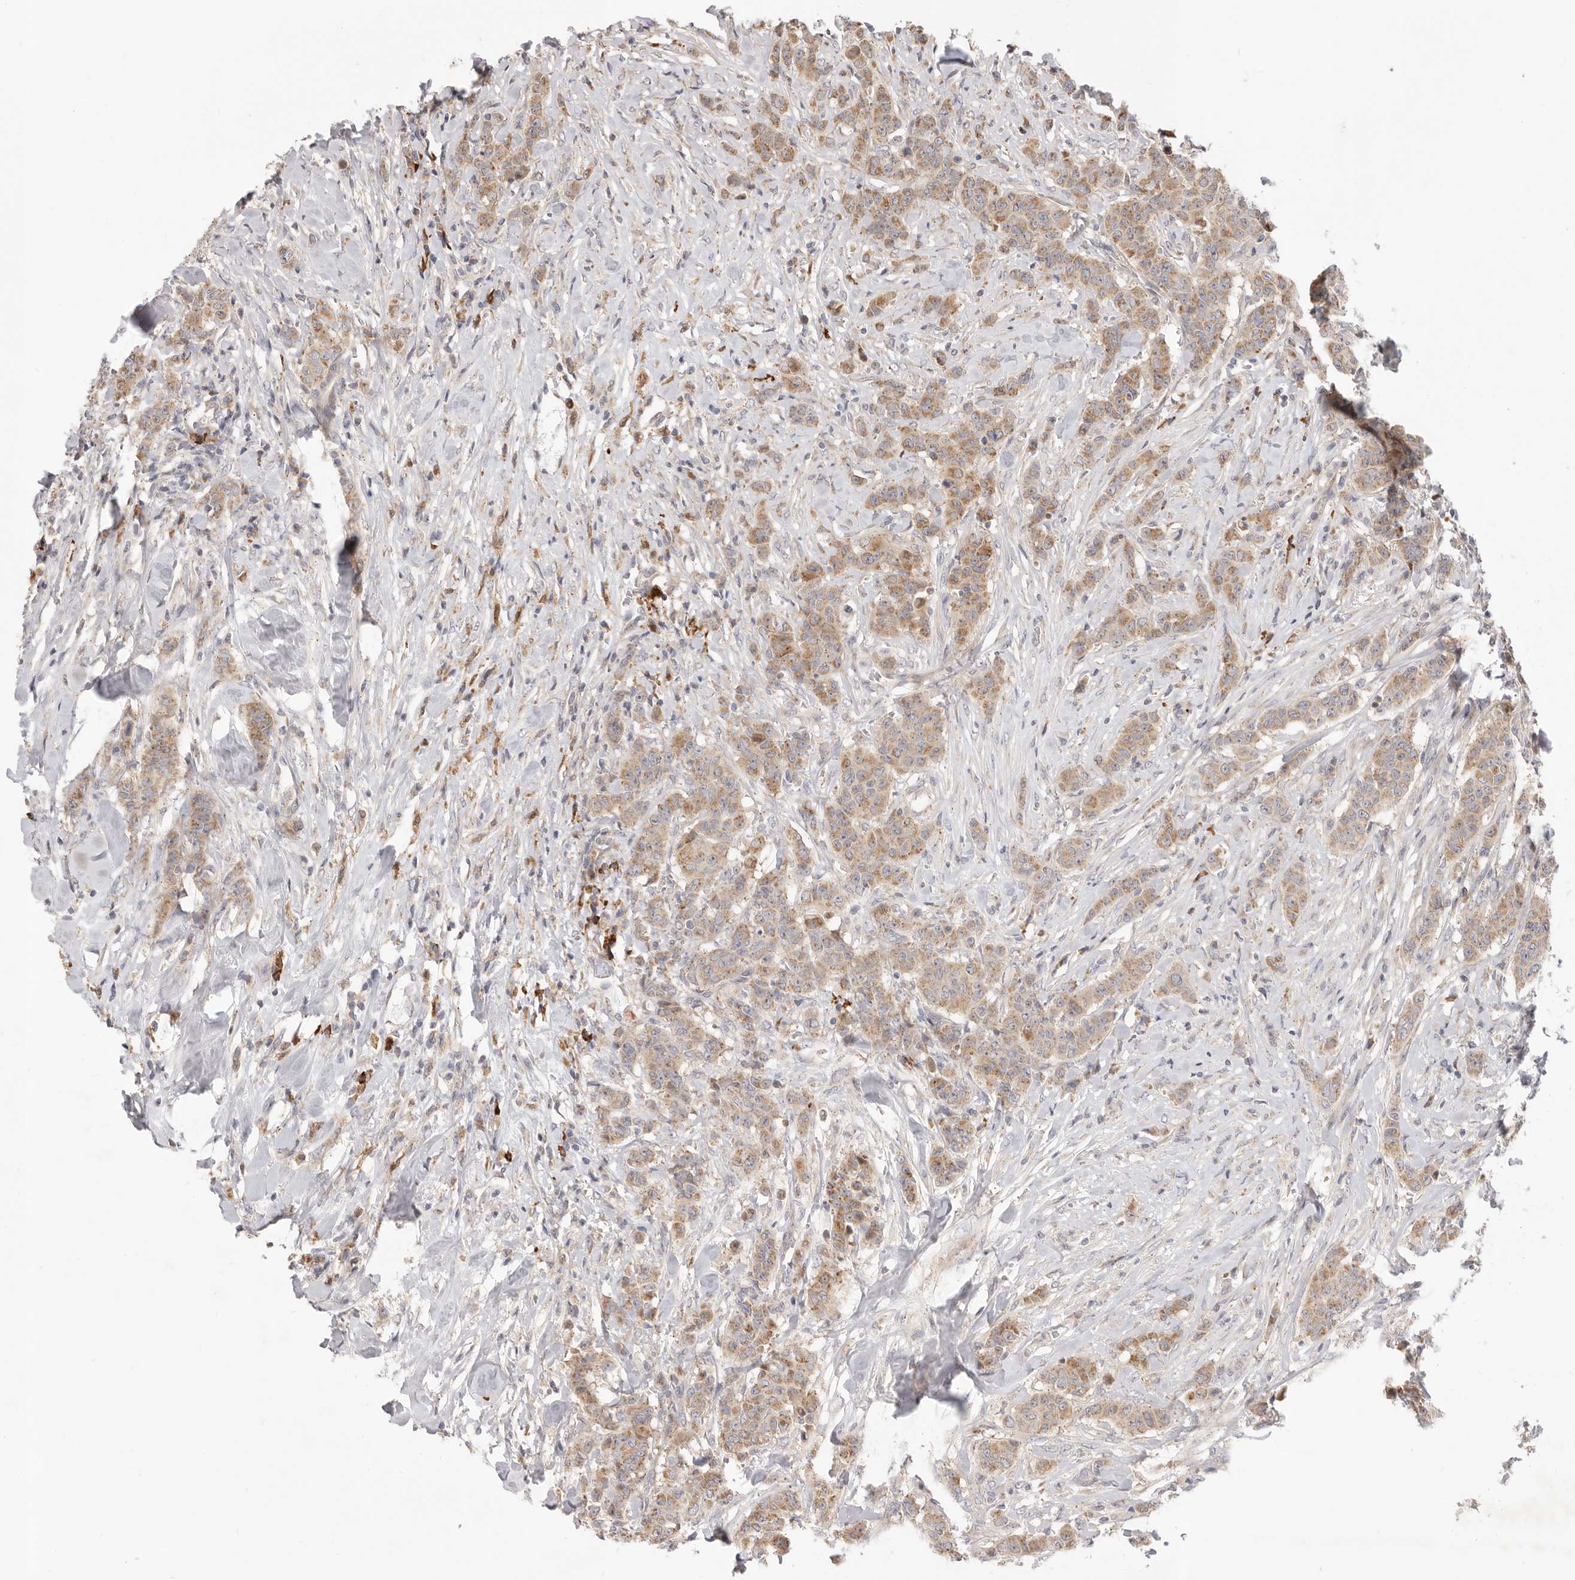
{"staining": {"intensity": "moderate", "quantity": ">75%", "location": "cytoplasmic/membranous"}, "tissue": "breast cancer", "cell_type": "Tumor cells", "image_type": "cancer", "snomed": [{"axis": "morphology", "description": "Duct carcinoma"}, {"axis": "topography", "description": "Breast"}], "caption": "Human breast infiltrating ductal carcinoma stained with a protein marker reveals moderate staining in tumor cells.", "gene": "USH1C", "patient": {"sex": "female", "age": 40}}